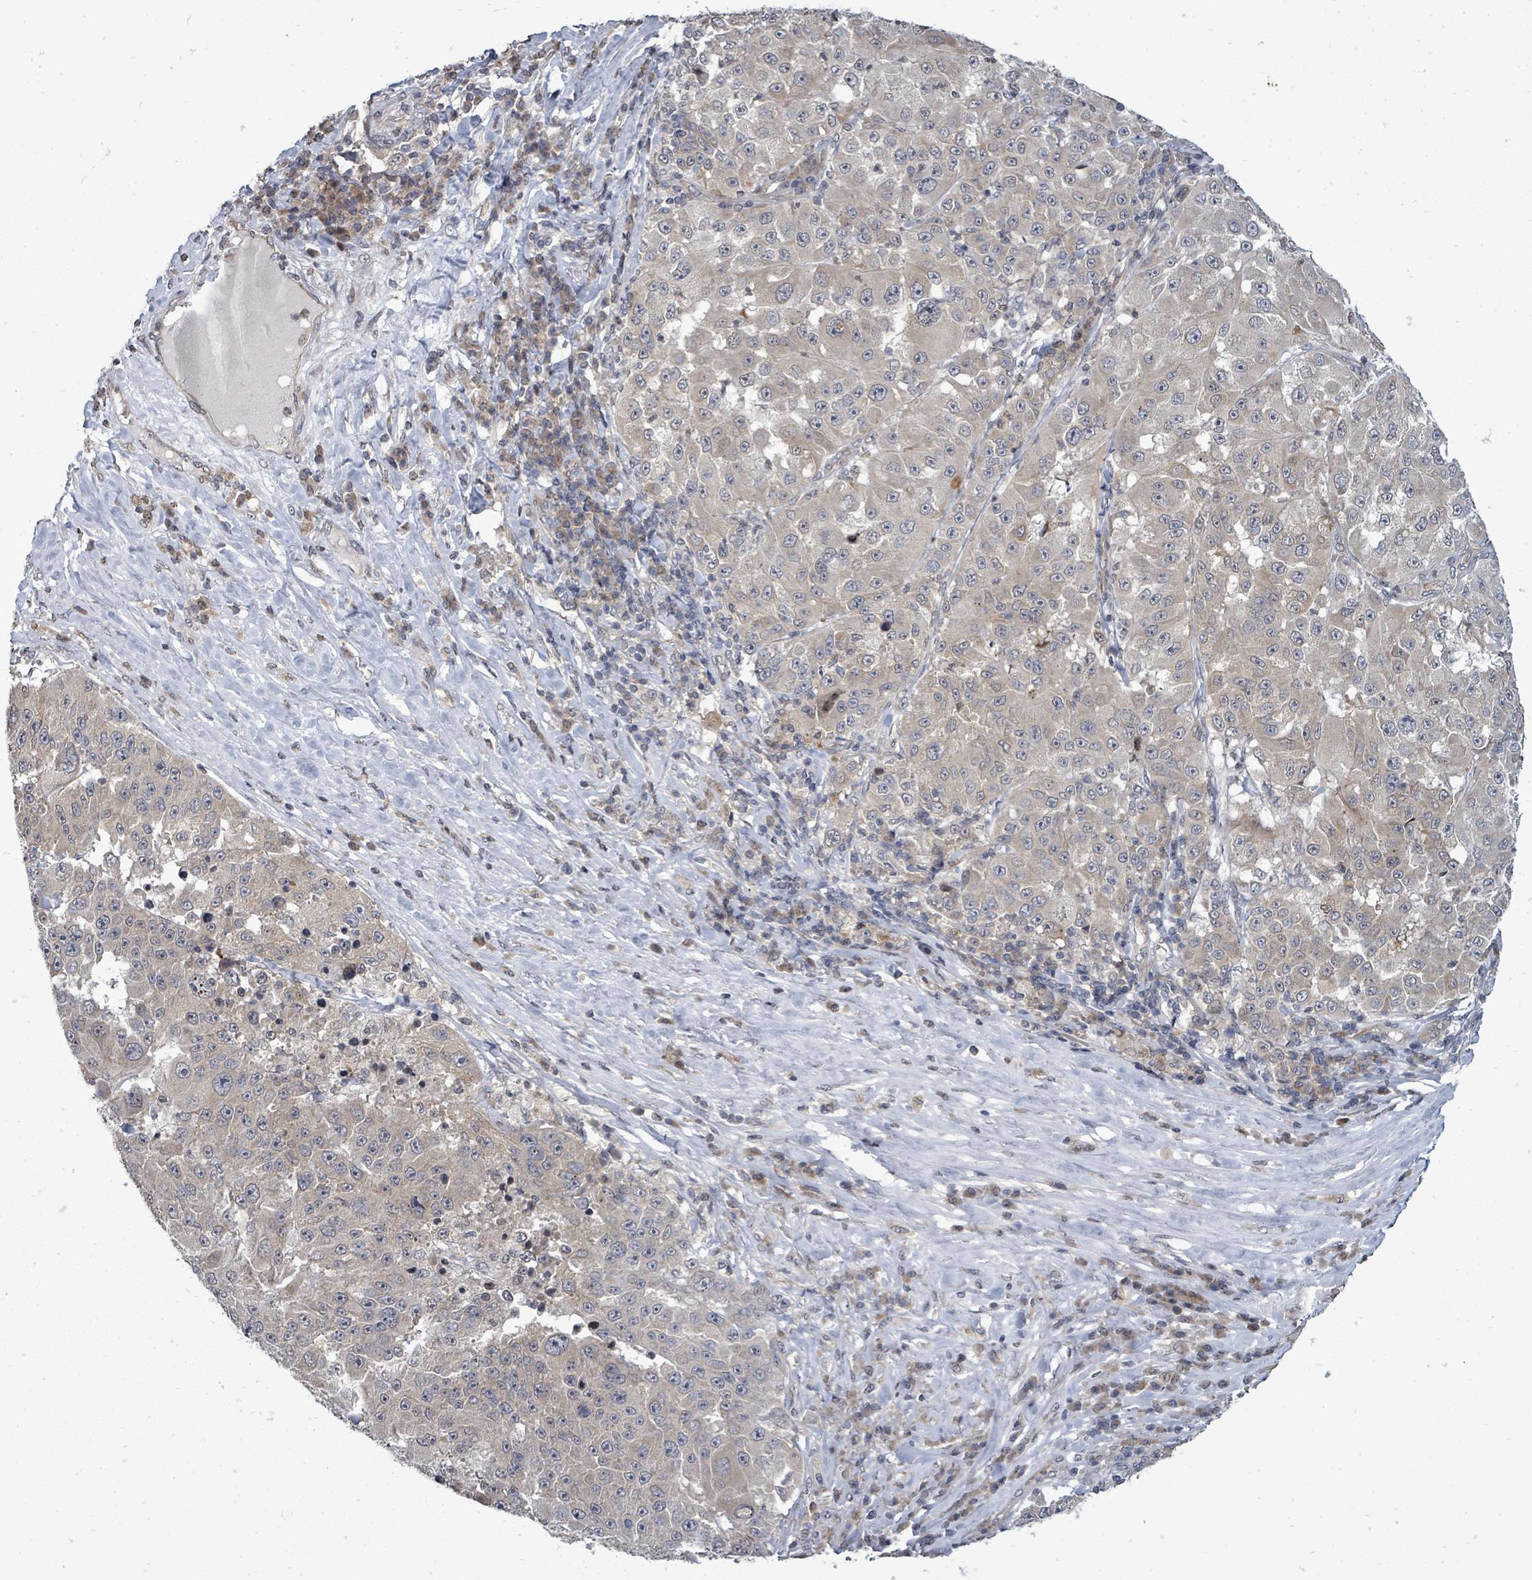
{"staining": {"intensity": "weak", "quantity": "<25%", "location": "cytoplasmic/membranous"}, "tissue": "melanoma", "cell_type": "Tumor cells", "image_type": "cancer", "snomed": [{"axis": "morphology", "description": "Malignant melanoma, Metastatic site"}, {"axis": "topography", "description": "Lymph node"}], "caption": "The histopathology image reveals no staining of tumor cells in melanoma. (DAB immunohistochemistry visualized using brightfield microscopy, high magnification).", "gene": "RALGAPB", "patient": {"sex": "male", "age": 62}}